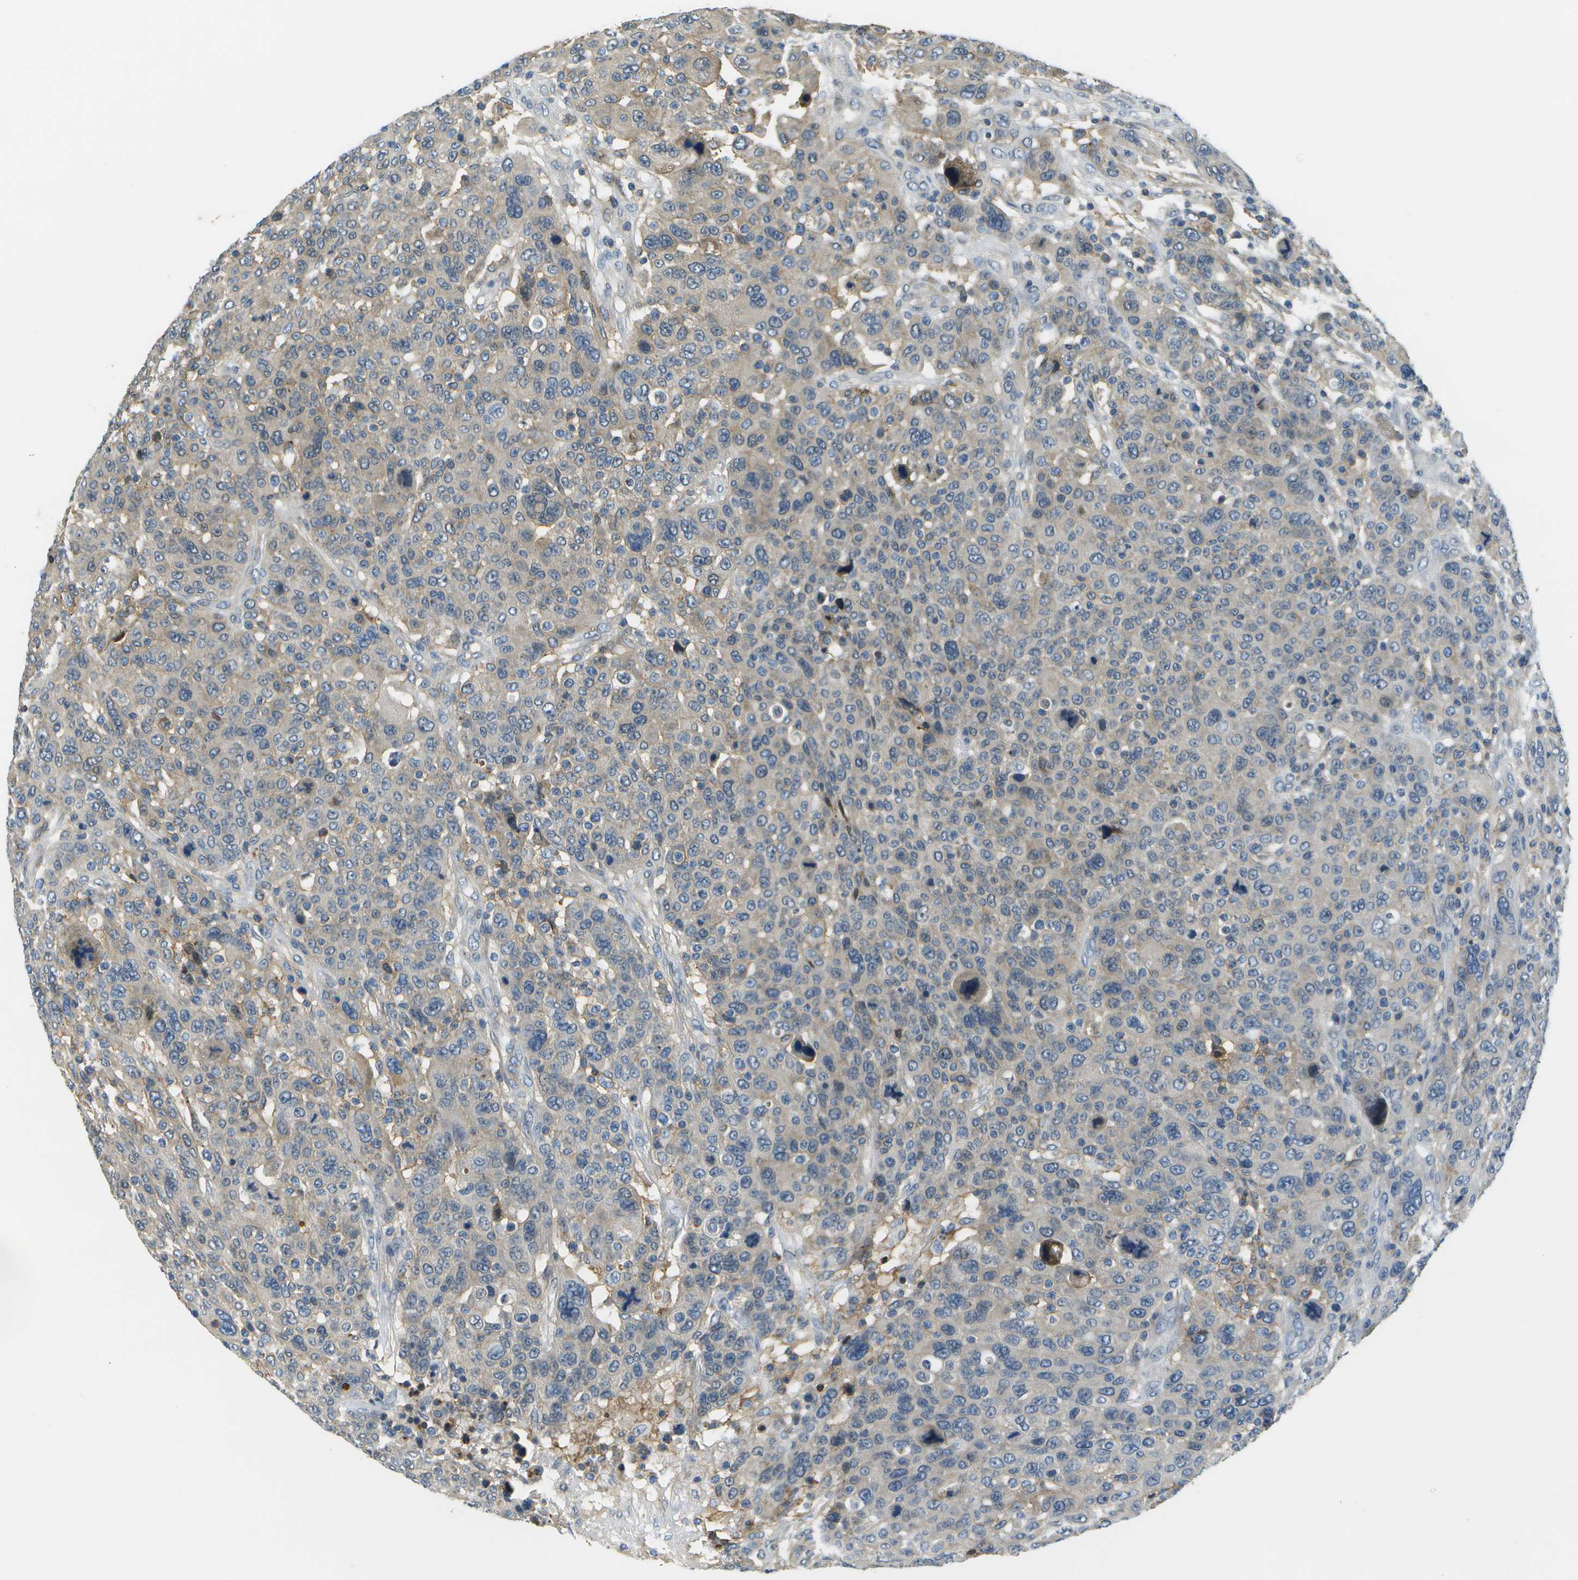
{"staining": {"intensity": "weak", "quantity": "<25%", "location": "cytoplasmic/membranous"}, "tissue": "breast cancer", "cell_type": "Tumor cells", "image_type": "cancer", "snomed": [{"axis": "morphology", "description": "Duct carcinoma"}, {"axis": "topography", "description": "Breast"}], "caption": "Immunohistochemical staining of infiltrating ductal carcinoma (breast) displays no significant positivity in tumor cells.", "gene": "LRRC66", "patient": {"sex": "female", "age": 50}}